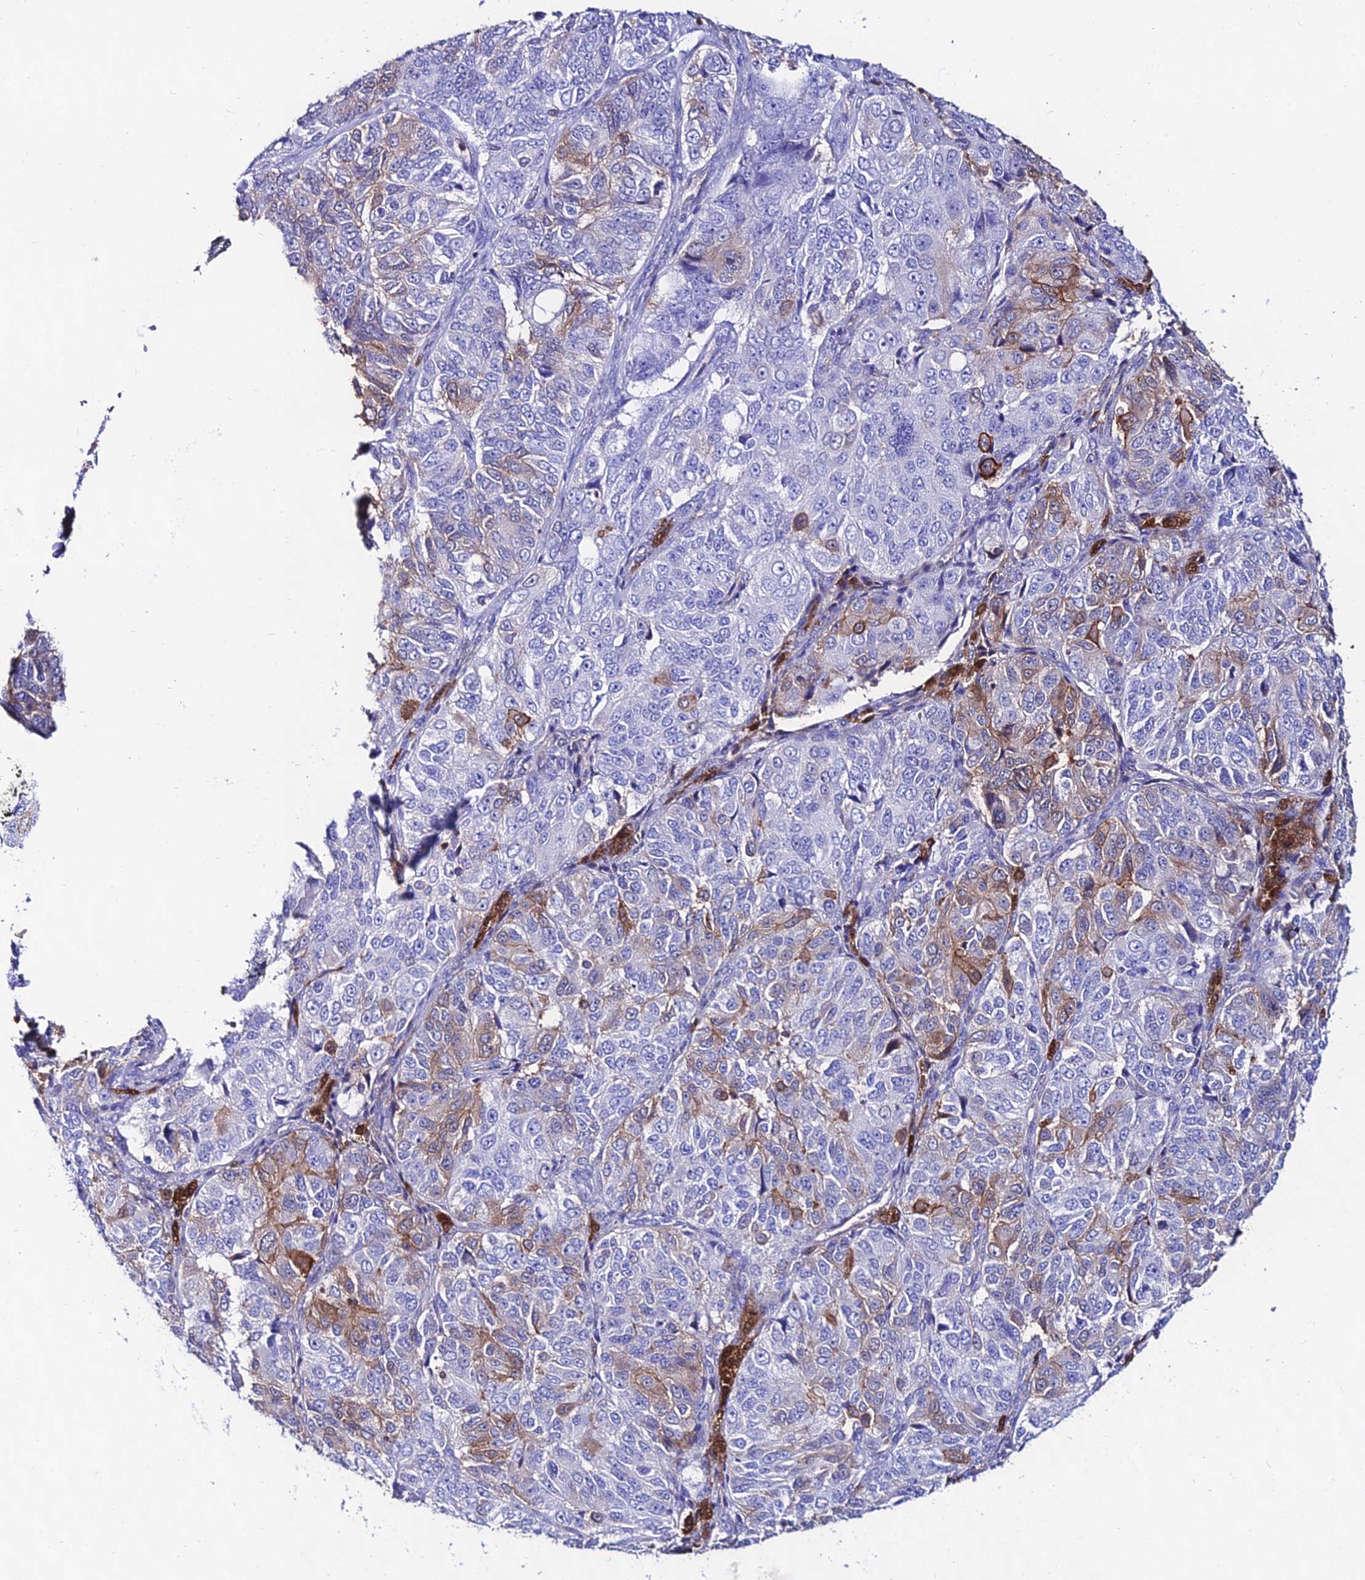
{"staining": {"intensity": "moderate", "quantity": "<25%", "location": "cytoplasmic/membranous"}, "tissue": "ovarian cancer", "cell_type": "Tumor cells", "image_type": "cancer", "snomed": [{"axis": "morphology", "description": "Carcinoma, endometroid"}, {"axis": "topography", "description": "Ovary"}], "caption": "Immunohistochemistry of human ovarian cancer exhibits low levels of moderate cytoplasmic/membranous positivity in approximately <25% of tumor cells.", "gene": "S100A16", "patient": {"sex": "female", "age": 51}}